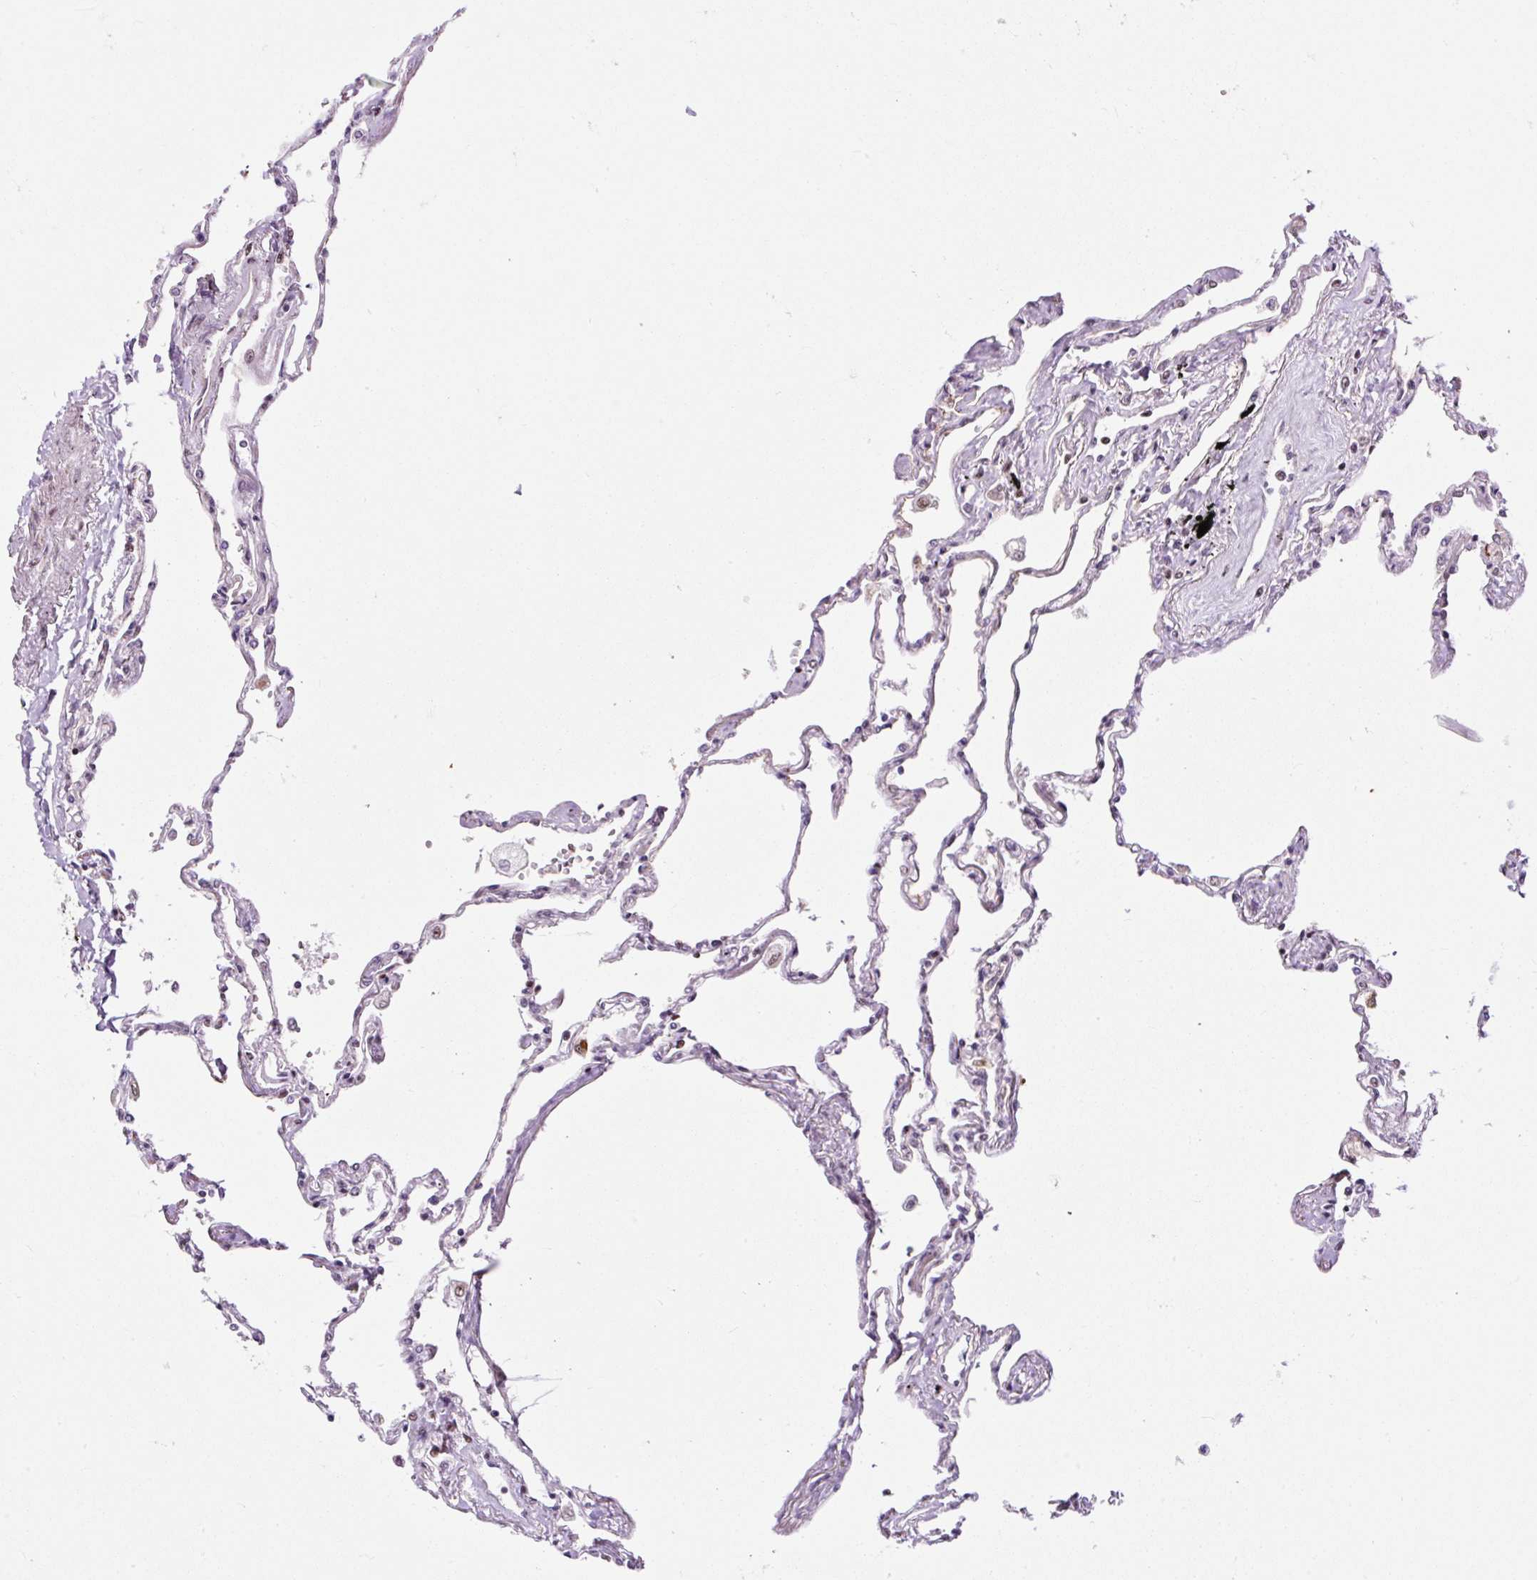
{"staining": {"intensity": "negative", "quantity": "none", "location": "none"}, "tissue": "lung", "cell_type": "Alveolar cells", "image_type": "normal", "snomed": [{"axis": "morphology", "description": "Normal tissue, NOS"}, {"axis": "topography", "description": "Lung"}], "caption": "Immunohistochemical staining of unremarkable human lung reveals no significant expression in alveolar cells. (Brightfield microscopy of DAB immunohistochemistry at high magnification).", "gene": "FMC1", "patient": {"sex": "female", "age": 67}}